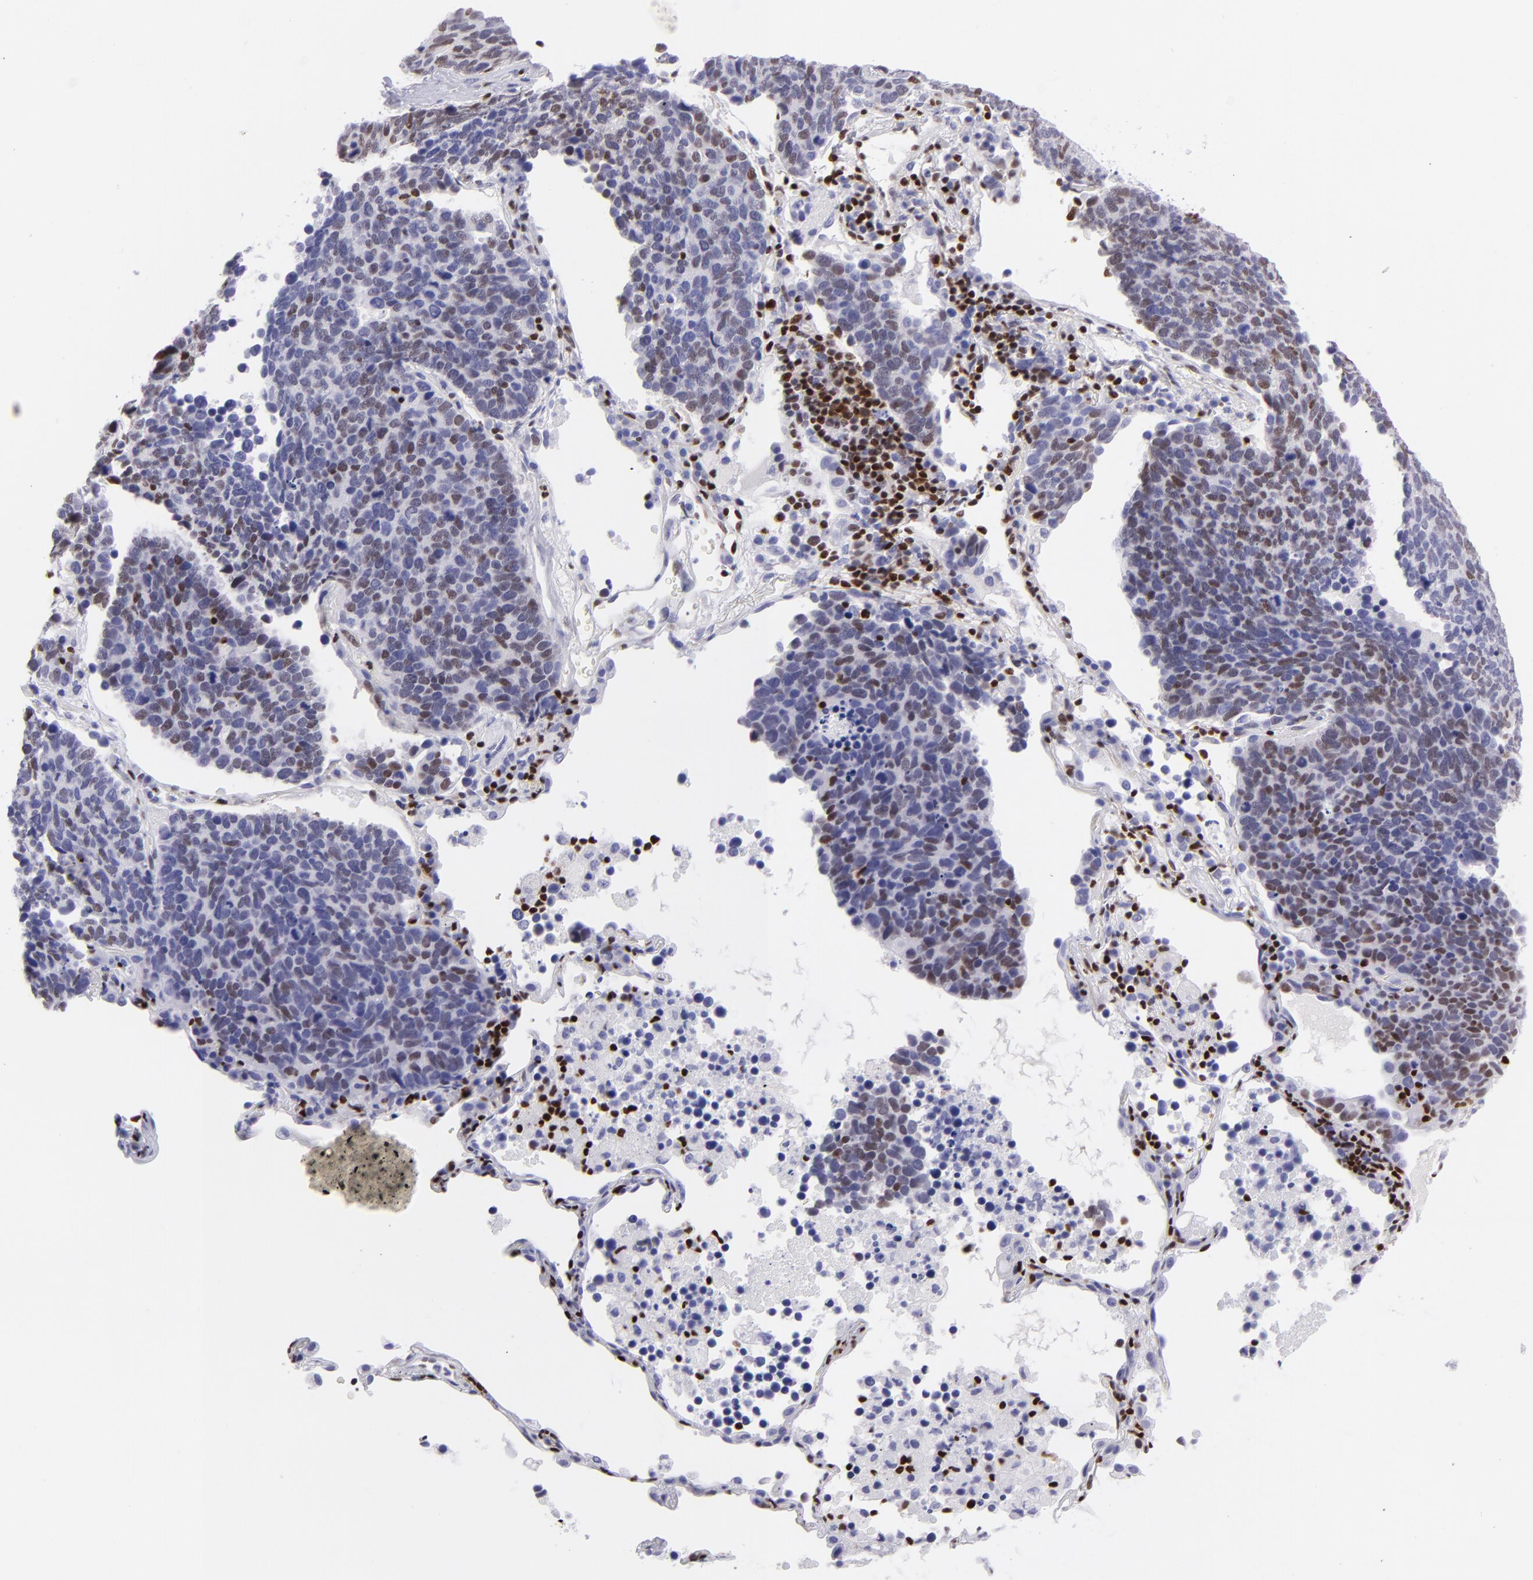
{"staining": {"intensity": "moderate", "quantity": "25%-75%", "location": "nuclear"}, "tissue": "lung cancer", "cell_type": "Tumor cells", "image_type": "cancer", "snomed": [{"axis": "morphology", "description": "Neoplasm, malignant, NOS"}, {"axis": "topography", "description": "Lung"}], "caption": "This photomicrograph shows neoplasm (malignant) (lung) stained with IHC to label a protein in brown. The nuclear of tumor cells show moderate positivity for the protein. Nuclei are counter-stained blue.", "gene": "ETS1", "patient": {"sex": "female", "age": 75}}